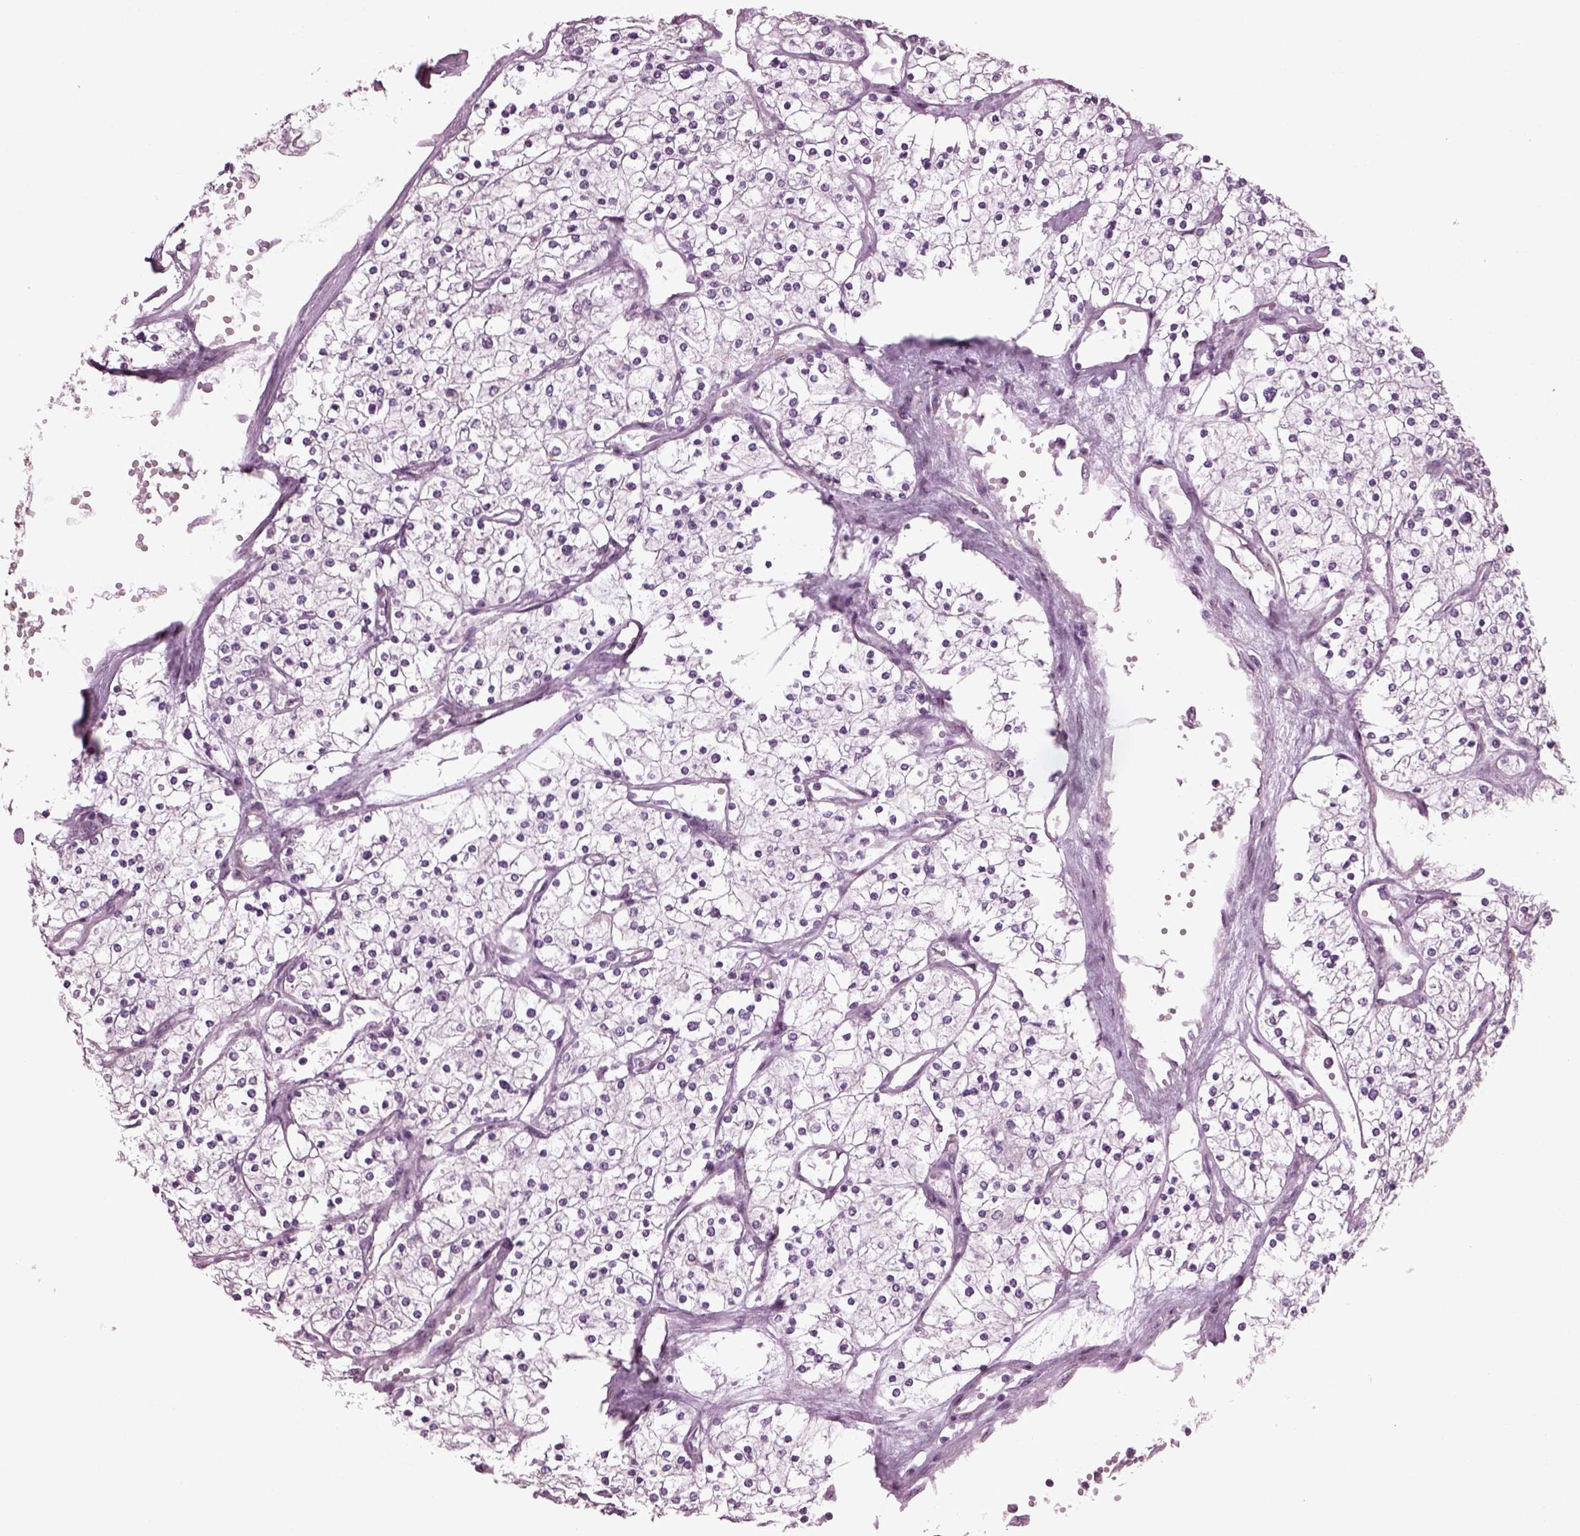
{"staining": {"intensity": "negative", "quantity": "none", "location": "none"}, "tissue": "renal cancer", "cell_type": "Tumor cells", "image_type": "cancer", "snomed": [{"axis": "morphology", "description": "Adenocarcinoma, NOS"}, {"axis": "topography", "description": "Kidney"}], "caption": "Tumor cells are negative for brown protein staining in renal cancer (adenocarcinoma). Brightfield microscopy of immunohistochemistry stained with DAB (brown) and hematoxylin (blue), captured at high magnification.", "gene": "CABP5", "patient": {"sex": "male", "age": 80}}